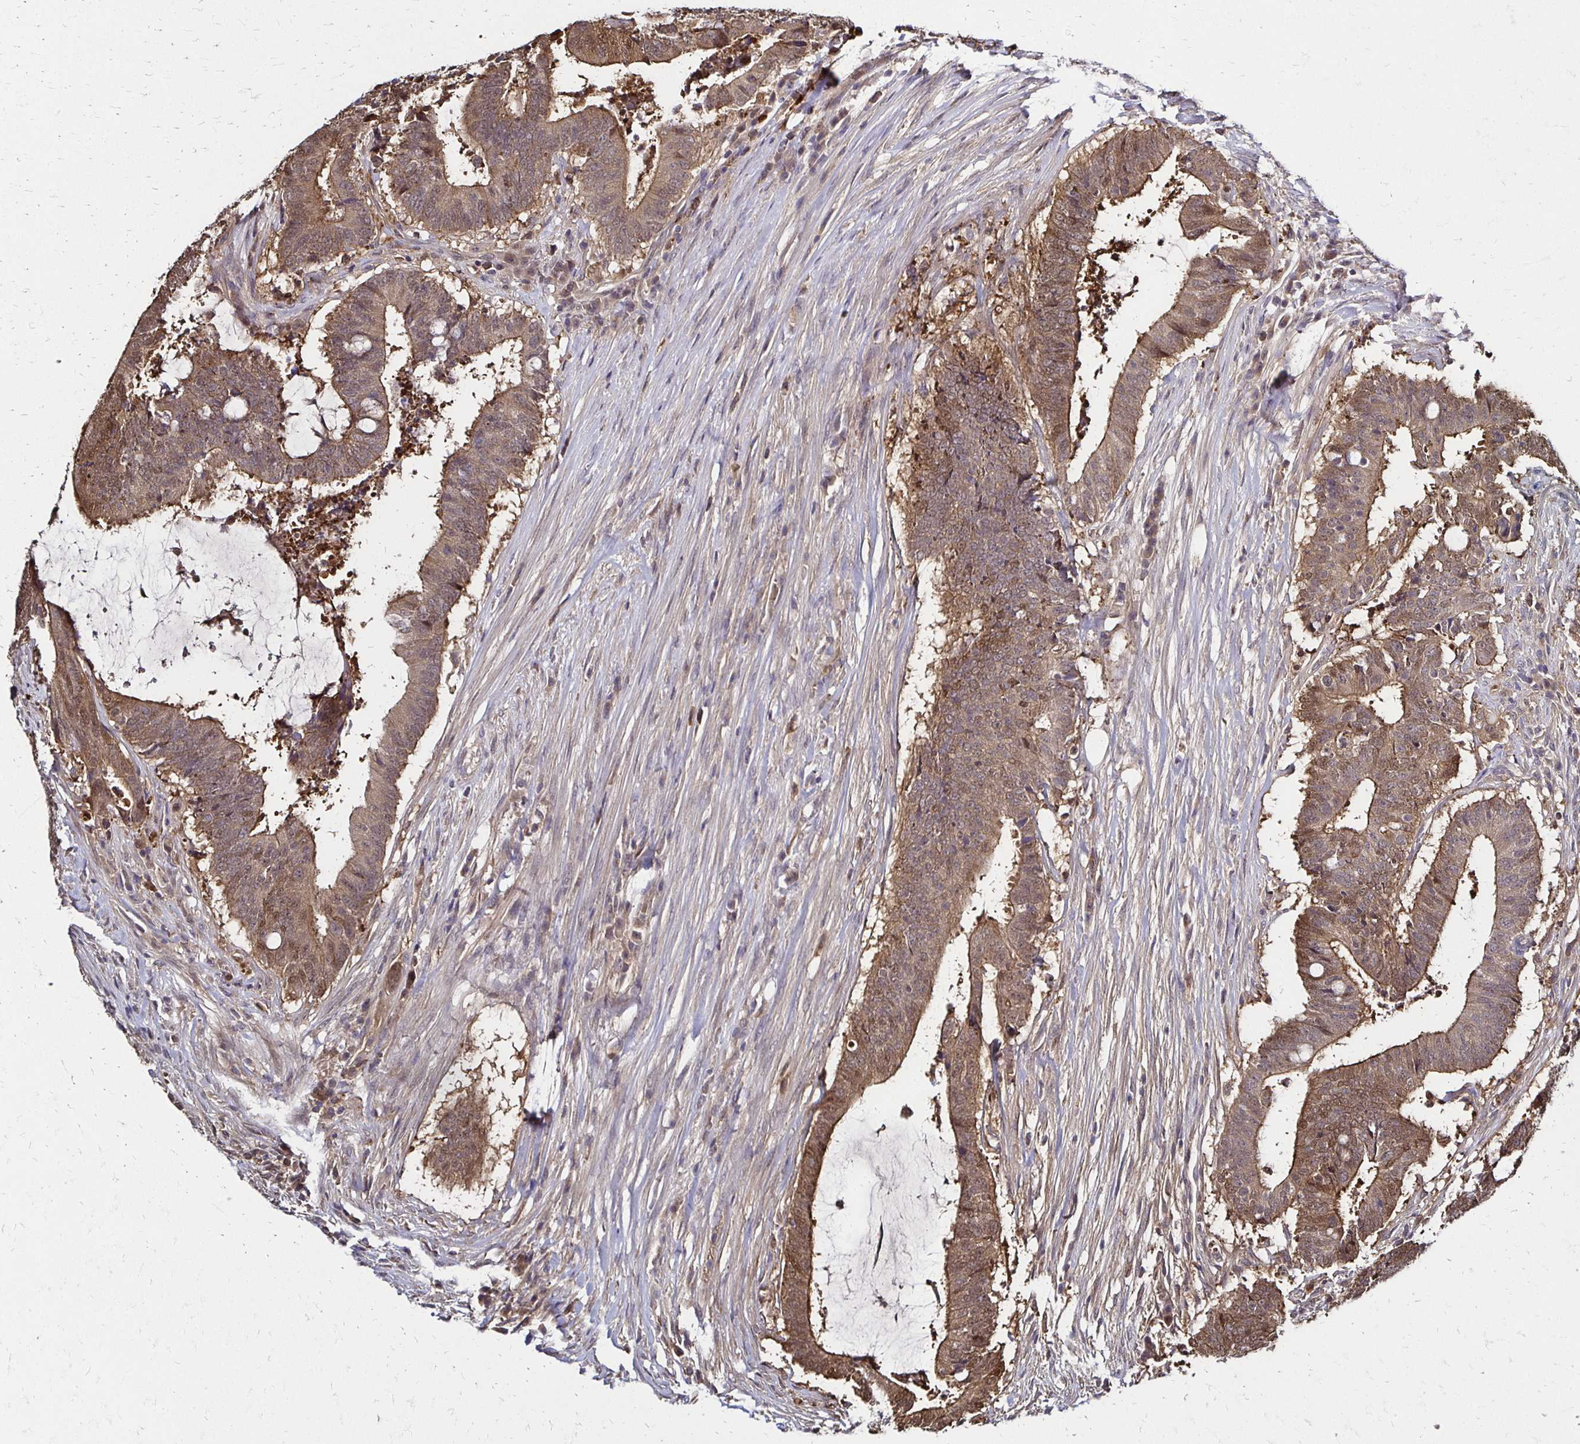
{"staining": {"intensity": "moderate", "quantity": ">75%", "location": "cytoplasmic/membranous,nuclear"}, "tissue": "colorectal cancer", "cell_type": "Tumor cells", "image_type": "cancer", "snomed": [{"axis": "morphology", "description": "Adenocarcinoma, NOS"}, {"axis": "topography", "description": "Colon"}], "caption": "Moderate cytoplasmic/membranous and nuclear positivity is present in approximately >75% of tumor cells in adenocarcinoma (colorectal). (DAB IHC, brown staining for protein, blue staining for nuclei).", "gene": "TXN", "patient": {"sex": "female", "age": 43}}